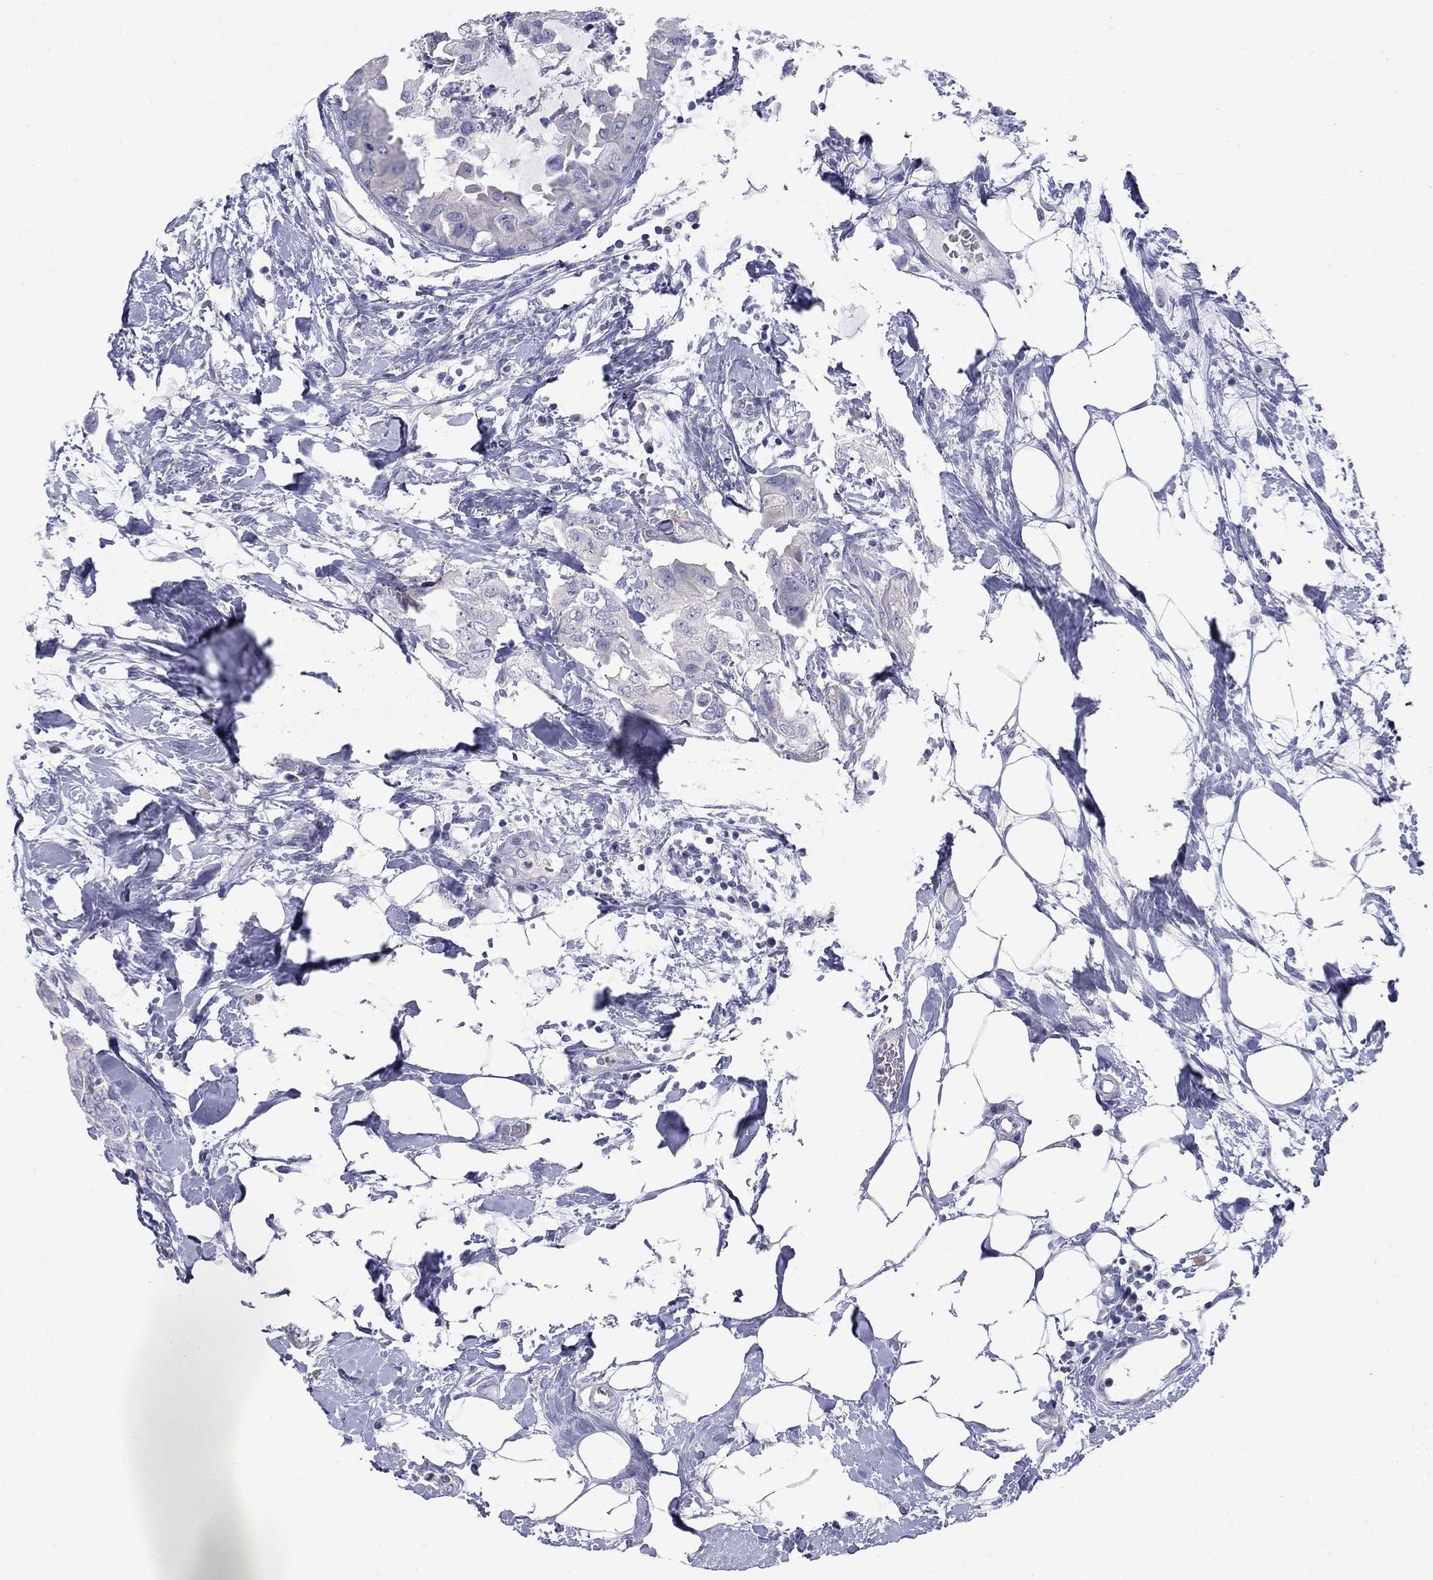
{"staining": {"intensity": "negative", "quantity": "none", "location": "none"}, "tissue": "breast cancer", "cell_type": "Tumor cells", "image_type": "cancer", "snomed": [{"axis": "morphology", "description": "Normal tissue, NOS"}, {"axis": "morphology", "description": "Duct carcinoma"}, {"axis": "topography", "description": "Breast"}], "caption": "An IHC image of invasive ductal carcinoma (breast) is shown. There is no staining in tumor cells of invasive ductal carcinoma (breast).", "gene": "CACNA1A", "patient": {"sex": "female", "age": 40}}